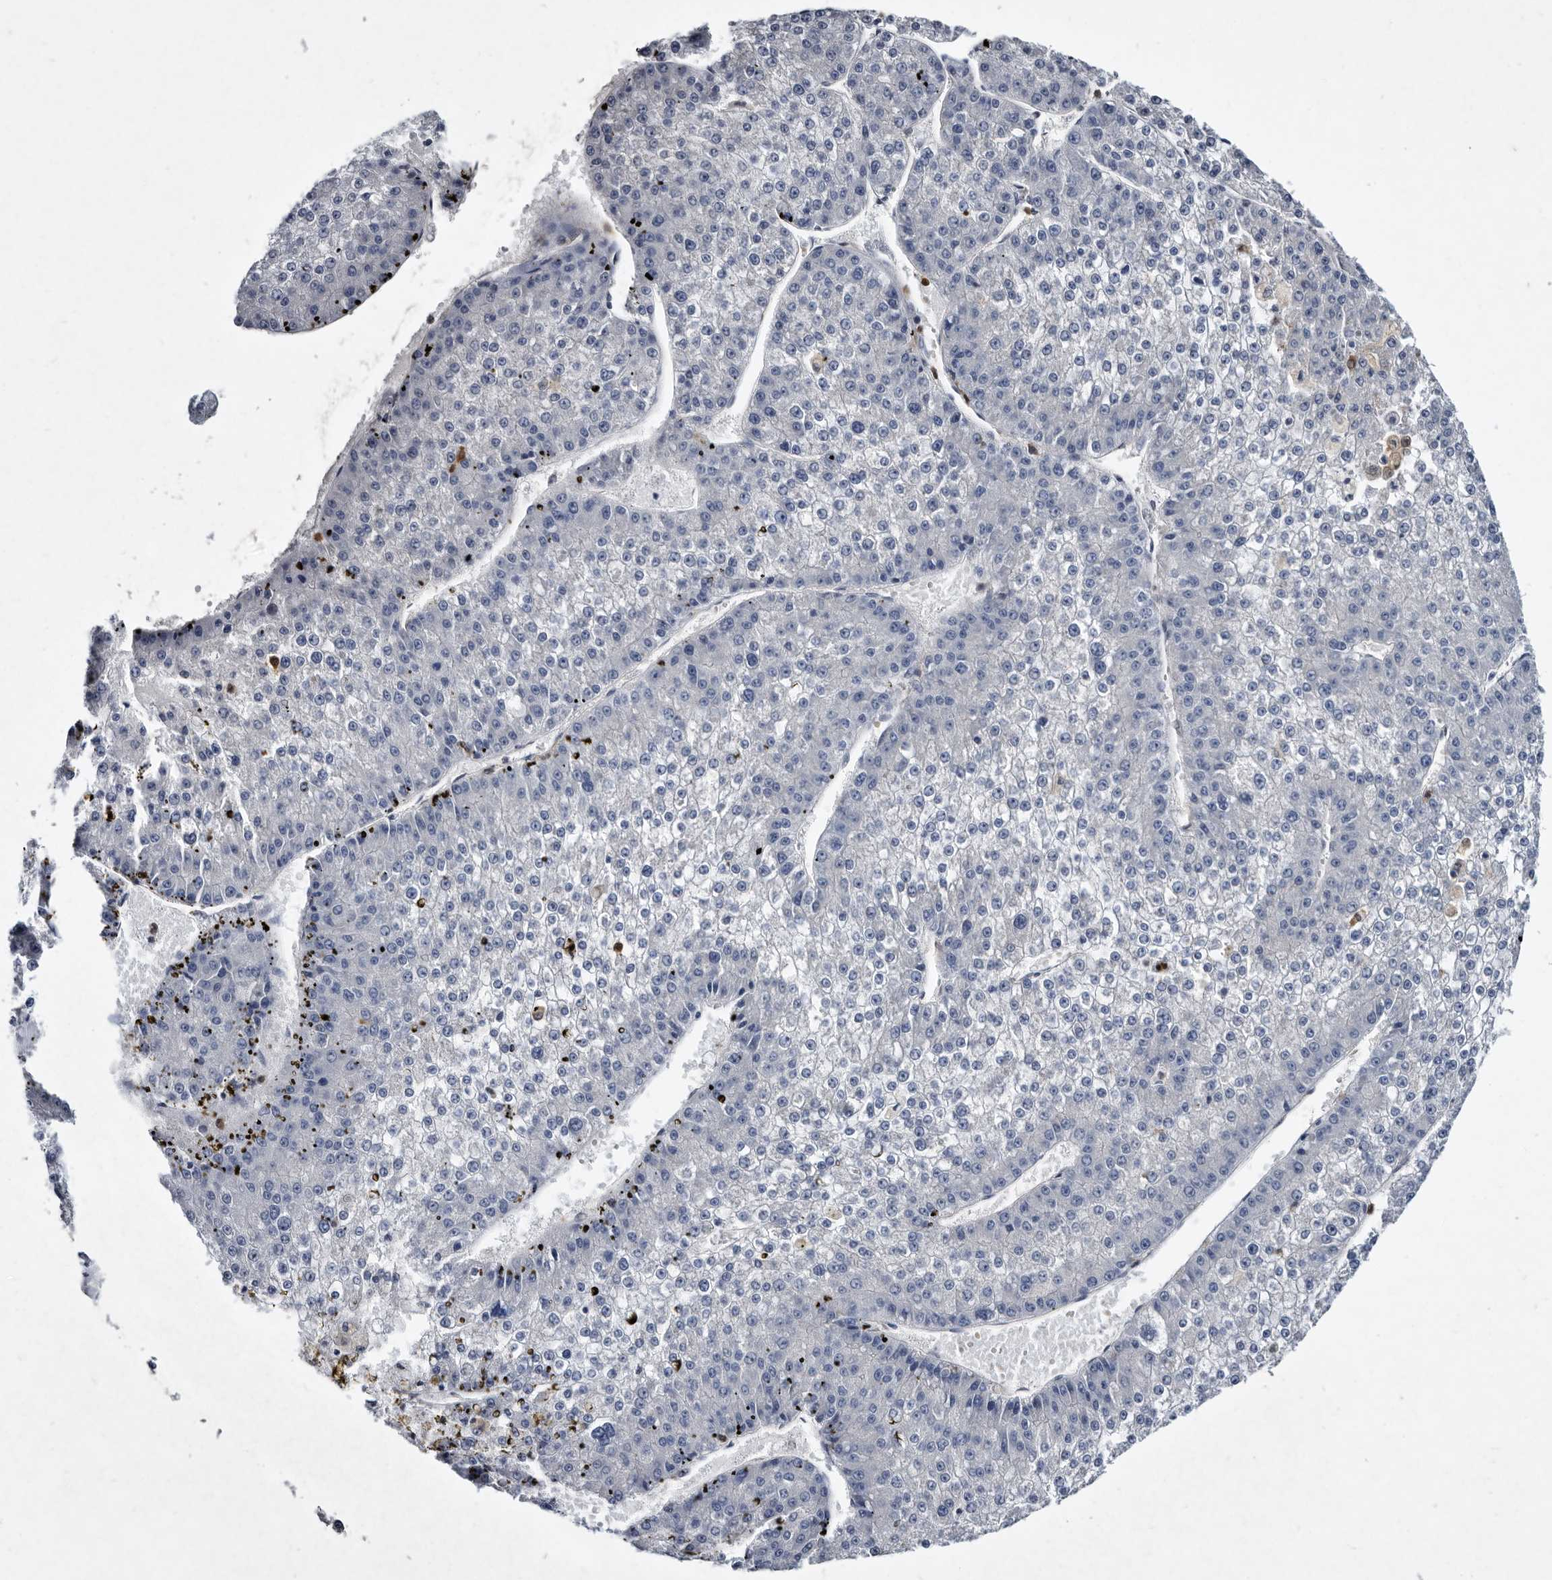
{"staining": {"intensity": "negative", "quantity": "none", "location": "none"}, "tissue": "liver cancer", "cell_type": "Tumor cells", "image_type": "cancer", "snomed": [{"axis": "morphology", "description": "Carcinoma, Hepatocellular, NOS"}, {"axis": "topography", "description": "Liver"}], "caption": "The photomicrograph displays no staining of tumor cells in liver hepatocellular carcinoma.", "gene": "SERPINB8", "patient": {"sex": "female", "age": 73}}